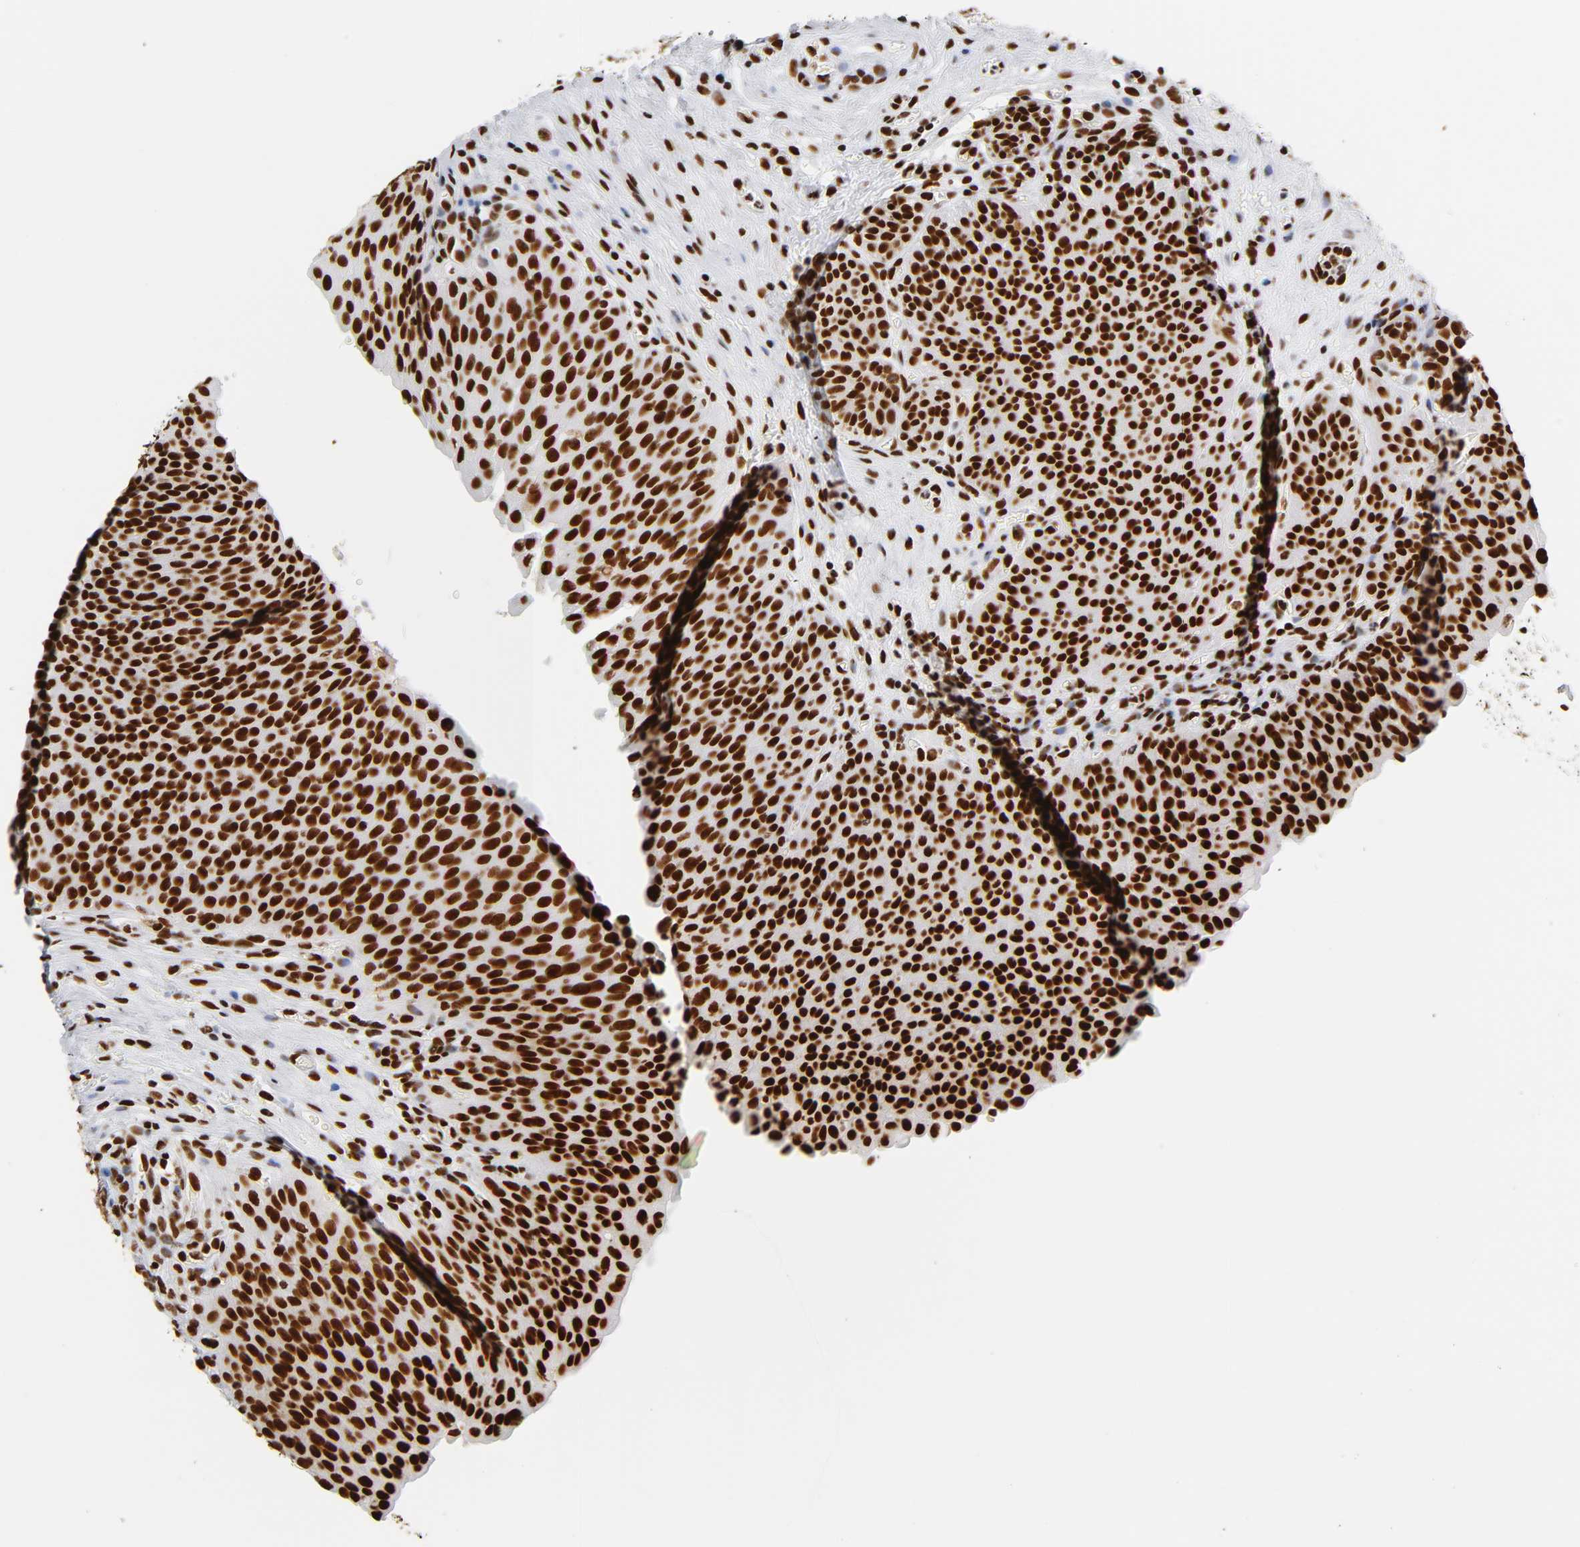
{"staining": {"intensity": "strong", "quantity": ">75%", "location": "nuclear"}, "tissue": "urinary bladder", "cell_type": "Urothelial cells", "image_type": "normal", "snomed": [{"axis": "morphology", "description": "Normal tissue, NOS"}, {"axis": "morphology", "description": "Dysplasia, NOS"}, {"axis": "topography", "description": "Urinary bladder"}], "caption": "Immunohistochemistry (IHC) image of unremarkable human urinary bladder stained for a protein (brown), which shows high levels of strong nuclear expression in about >75% of urothelial cells.", "gene": "XRCC6", "patient": {"sex": "male", "age": 35}}